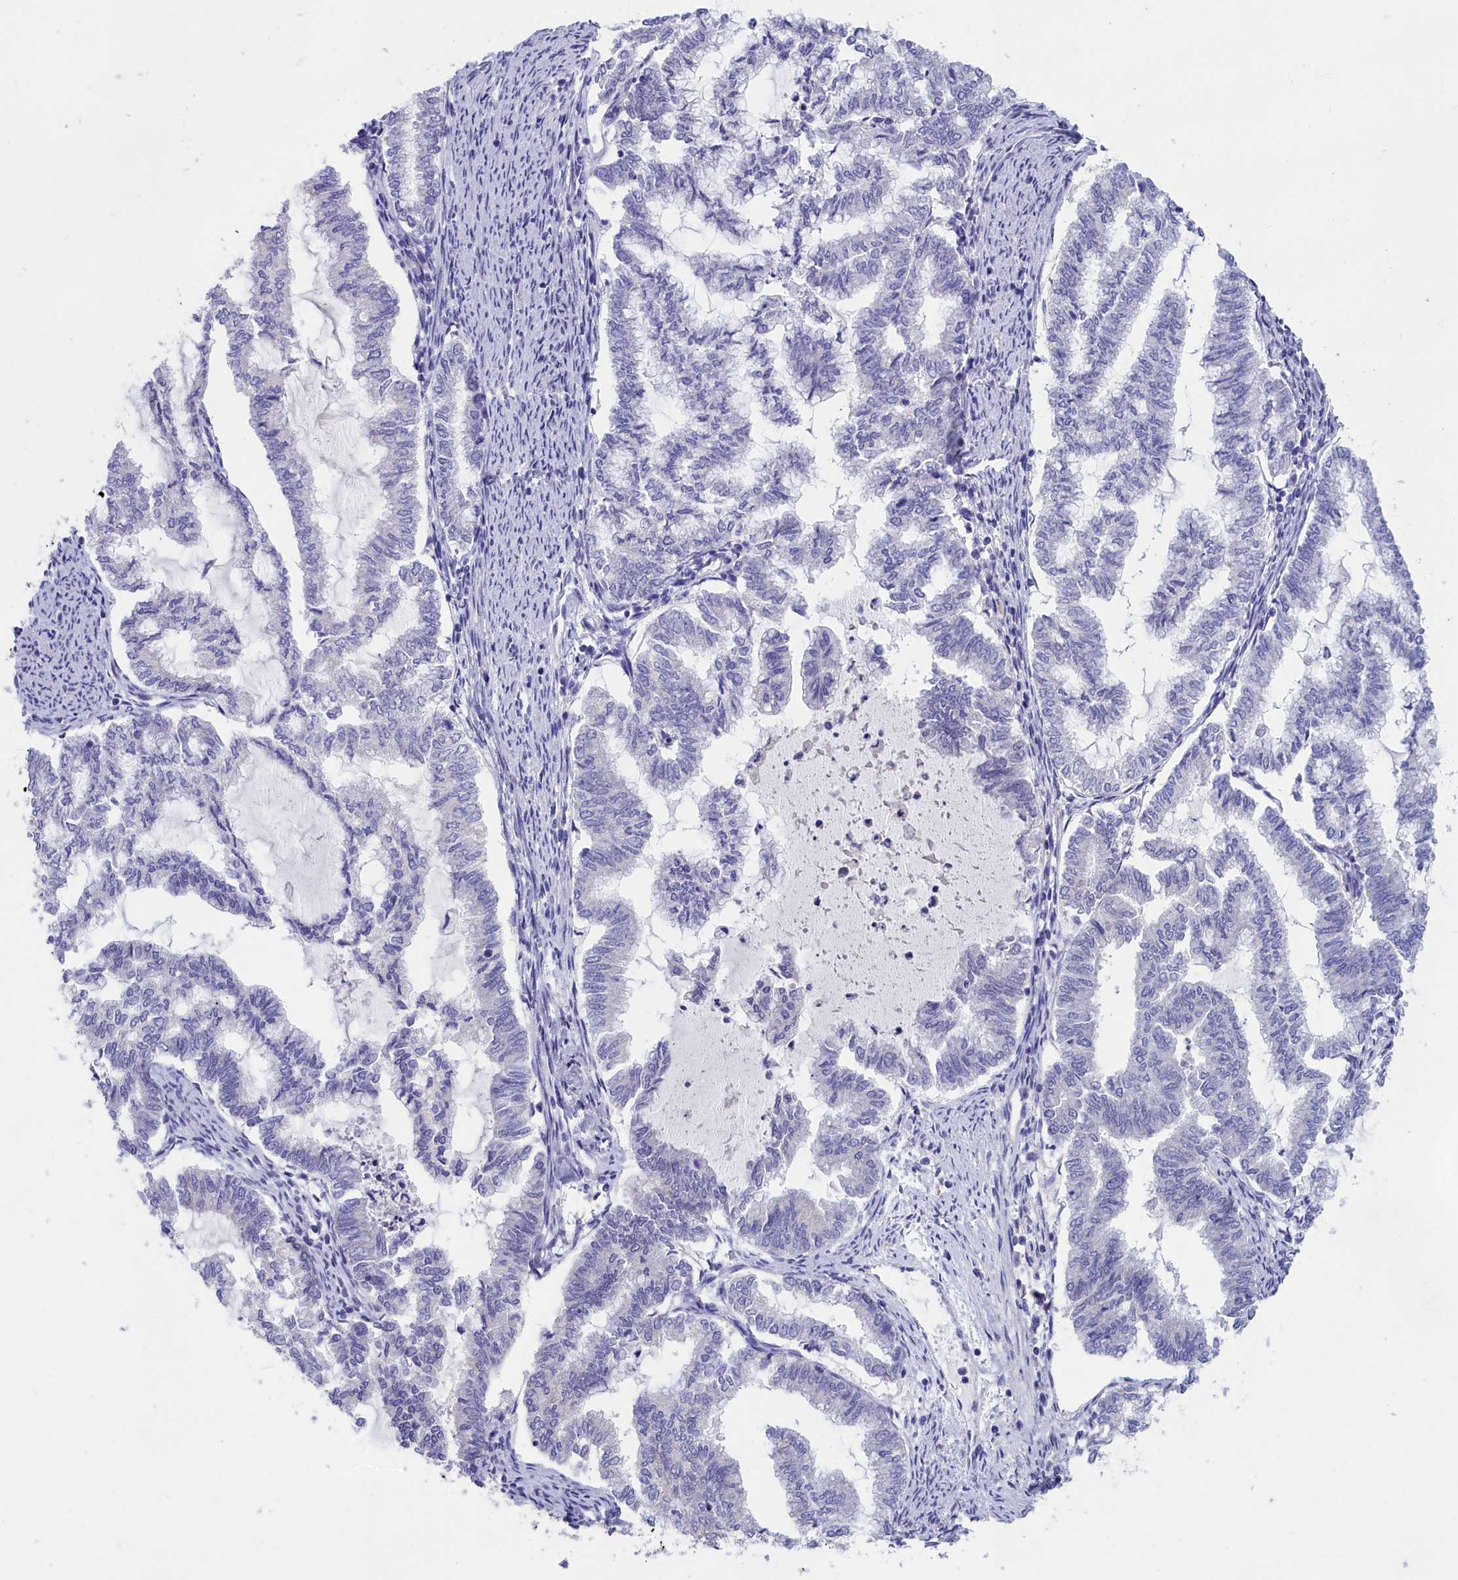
{"staining": {"intensity": "negative", "quantity": "none", "location": "none"}, "tissue": "endometrial cancer", "cell_type": "Tumor cells", "image_type": "cancer", "snomed": [{"axis": "morphology", "description": "Adenocarcinoma, NOS"}, {"axis": "topography", "description": "Endometrium"}], "caption": "Image shows no protein positivity in tumor cells of endometrial adenocarcinoma tissue.", "gene": "PRDM12", "patient": {"sex": "female", "age": 79}}